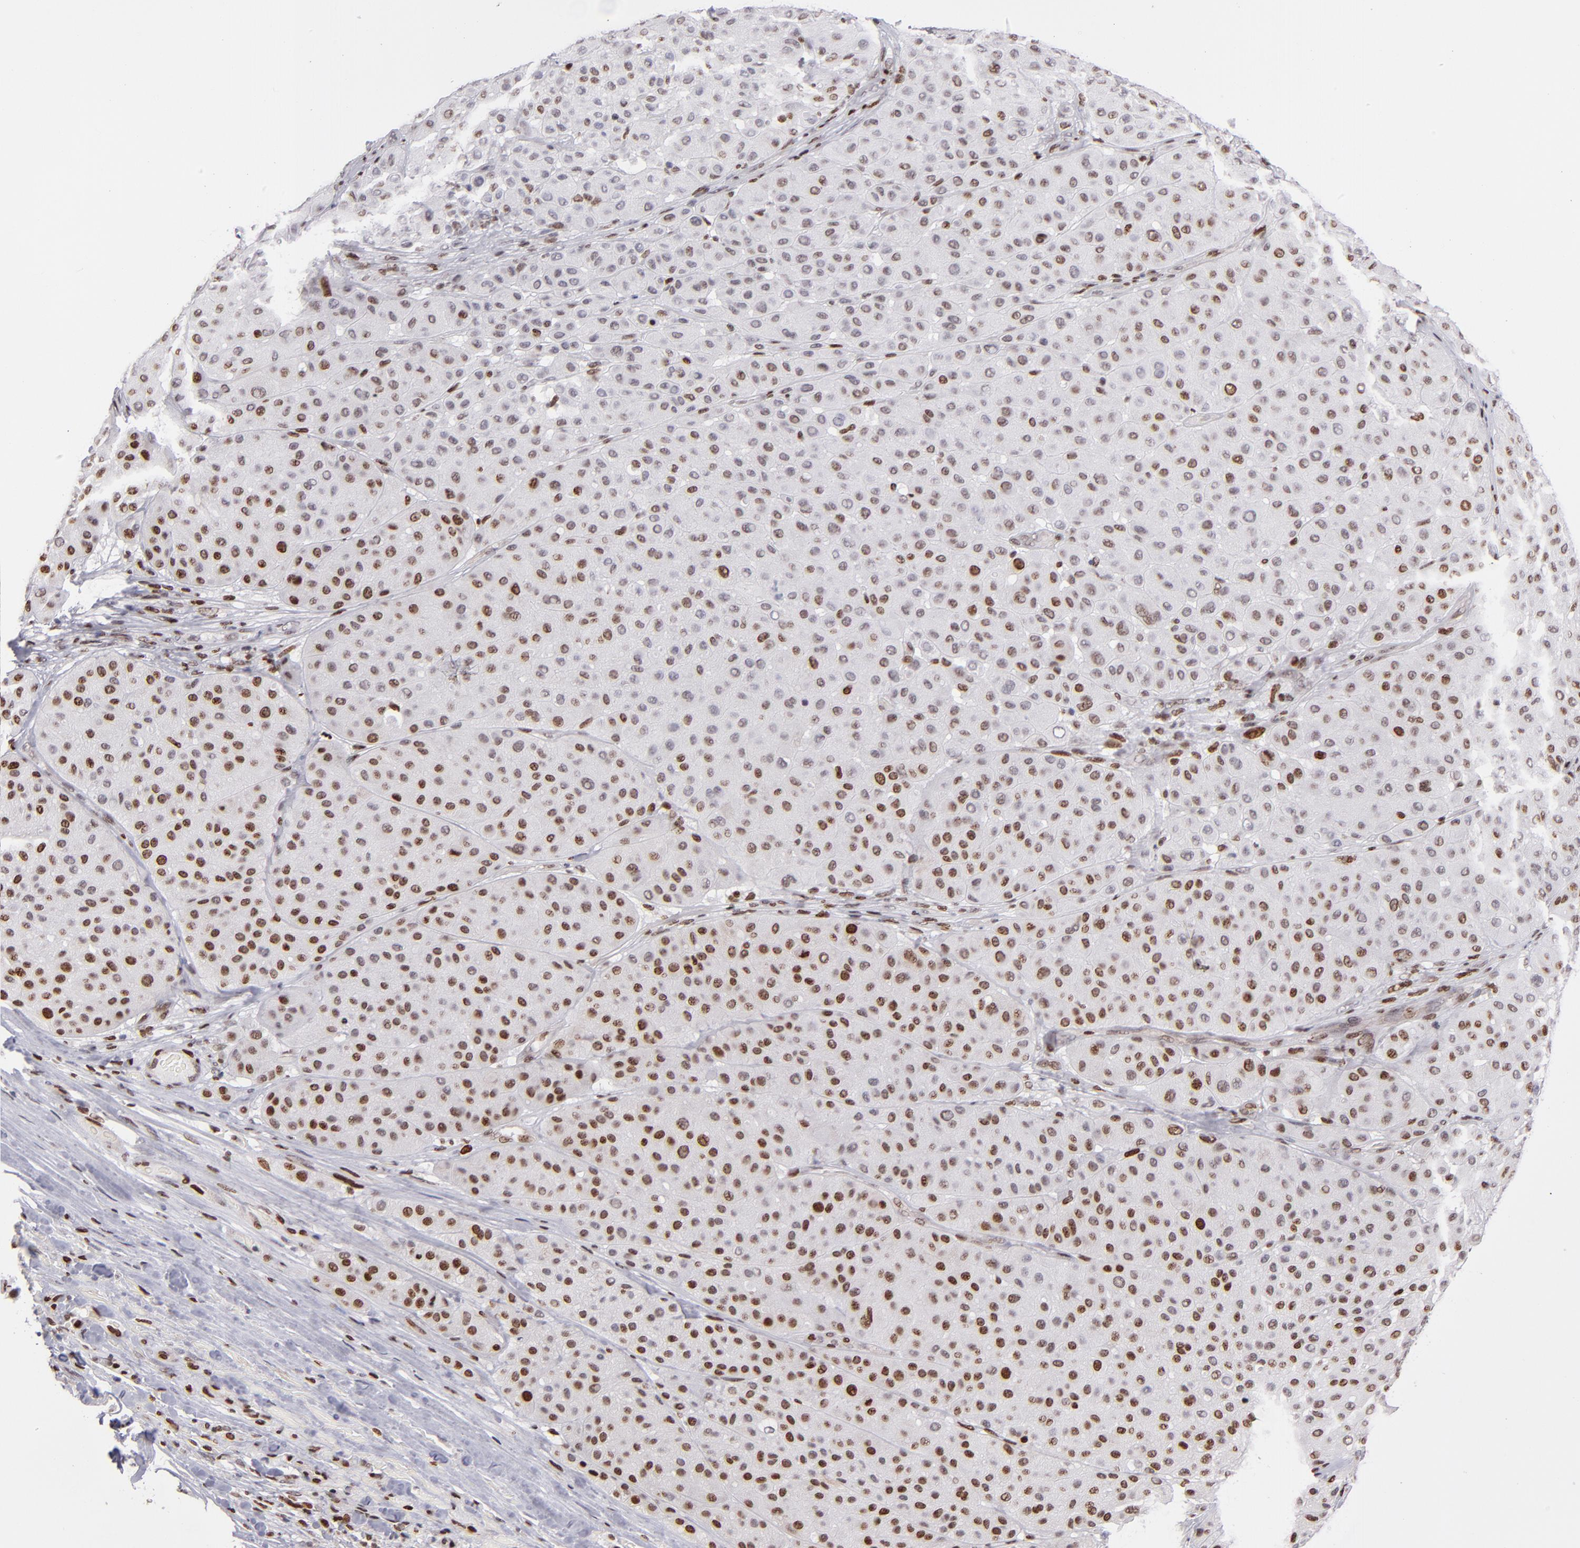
{"staining": {"intensity": "moderate", "quantity": "25%-75%", "location": "nuclear"}, "tissue": "melanoma", "cell_type": "Tumor cells", "image_type": "cancer", "snomed": [{"axis": "morphology", "description": "Normal tissue, NOS"}, {"axis": "morphology", "description": "Malignant melanoma, Metastatic site"}, {"axis": "topography", "description": "Skin"}], "caption": "Melanoma tissue reveals moderate nuclear positivity in approximately 25%-75% of tumor cells", "gene": "POLA1", "patient": {"sex": "male", "age": 41}}